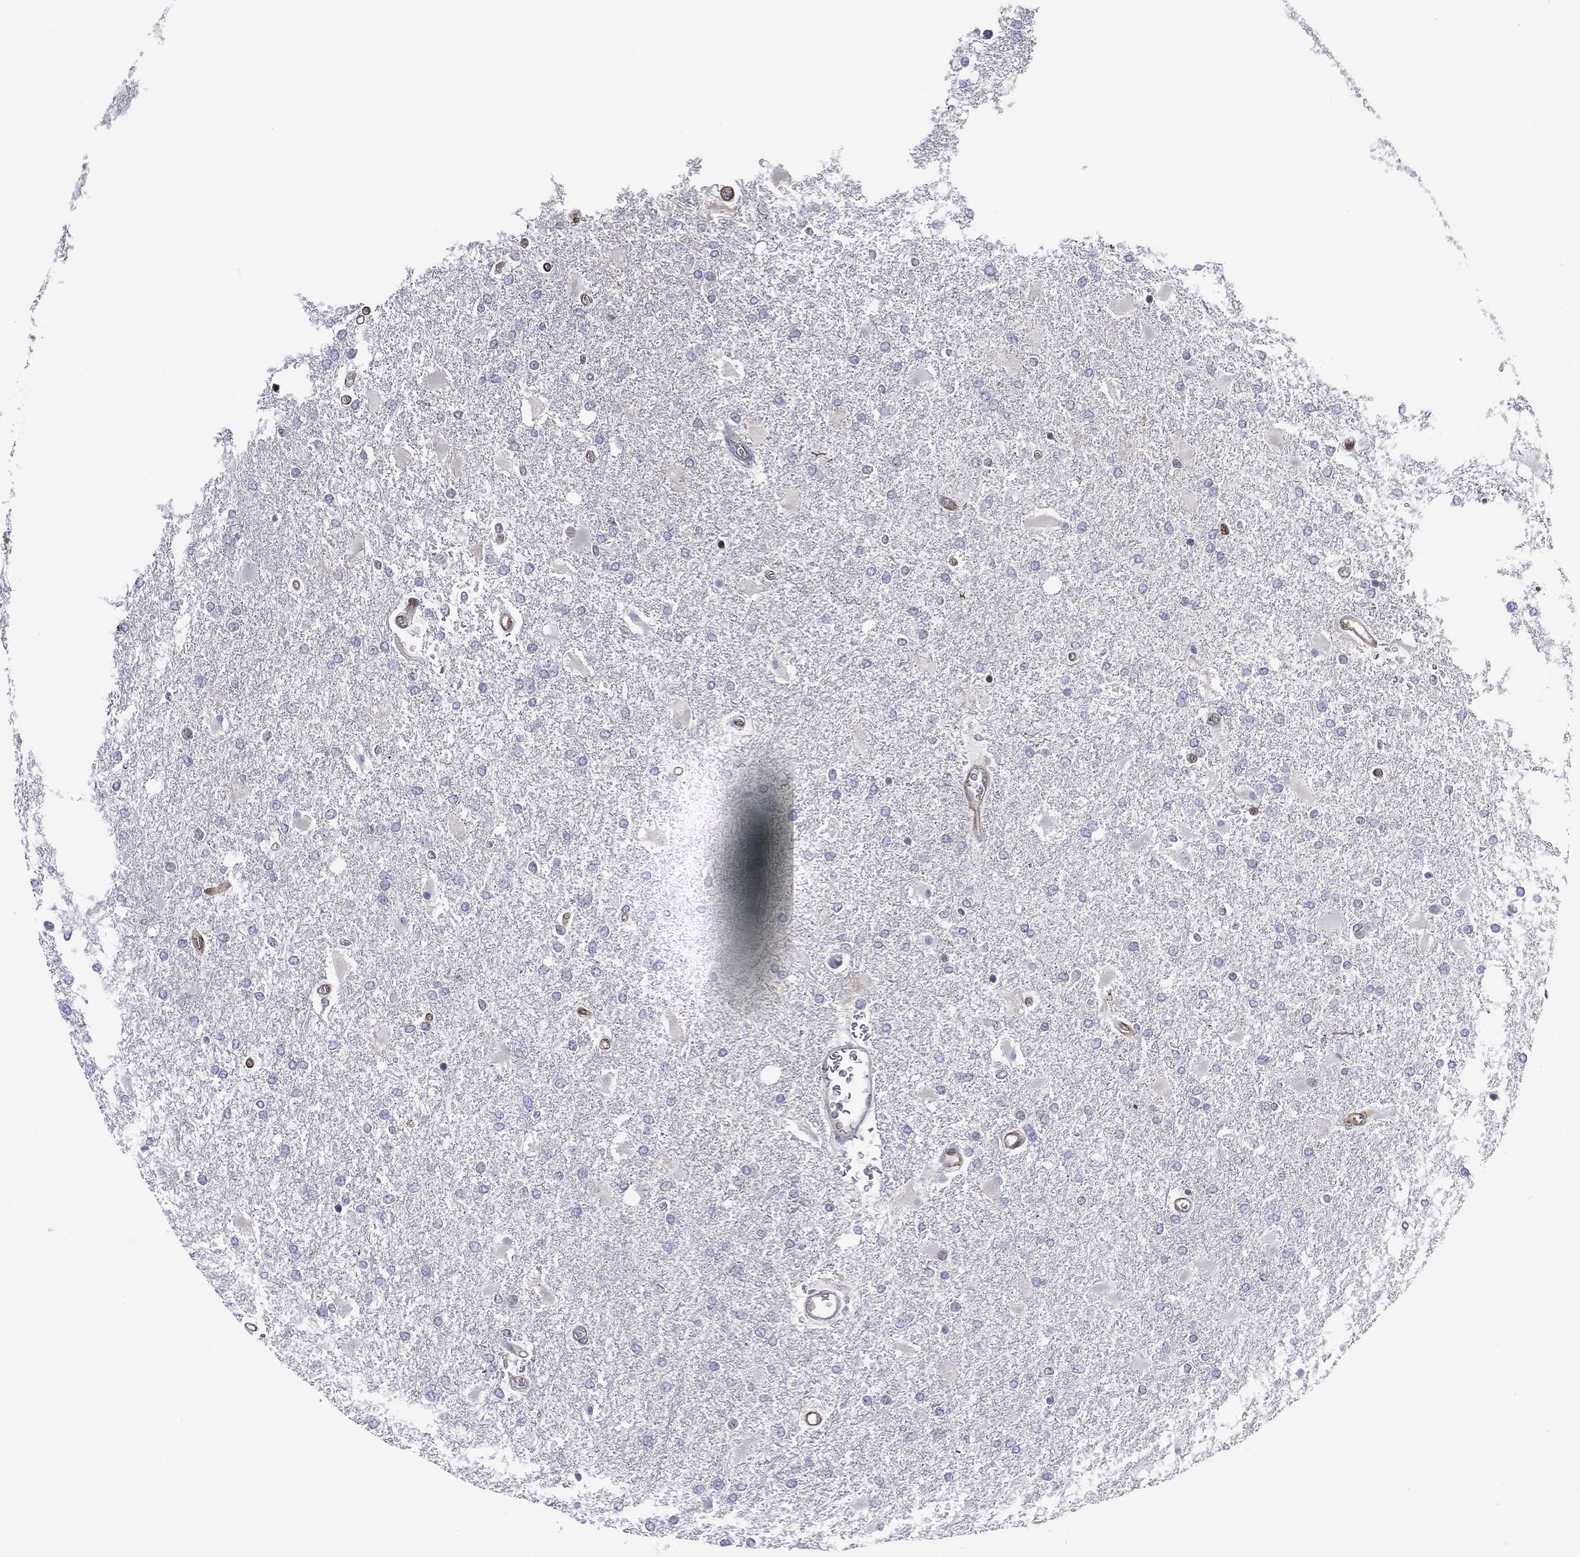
{"staining": {"intensity": "negative", "quantity": "none", "location": "none"}, "tissue": "glioma", "cell_type": "Tumor cells", "image_type": "cancer", "snomed": [{"axis": "morphology", "description": "Glioma, malignant, High grade"}, {"axis": "topography", "description": "Cerebral cortex"}], "caption": "Tumor cells show no significant positivity in glioma.", "gene": "GSE1", "patient": {"sex": "male", "age": 79}}